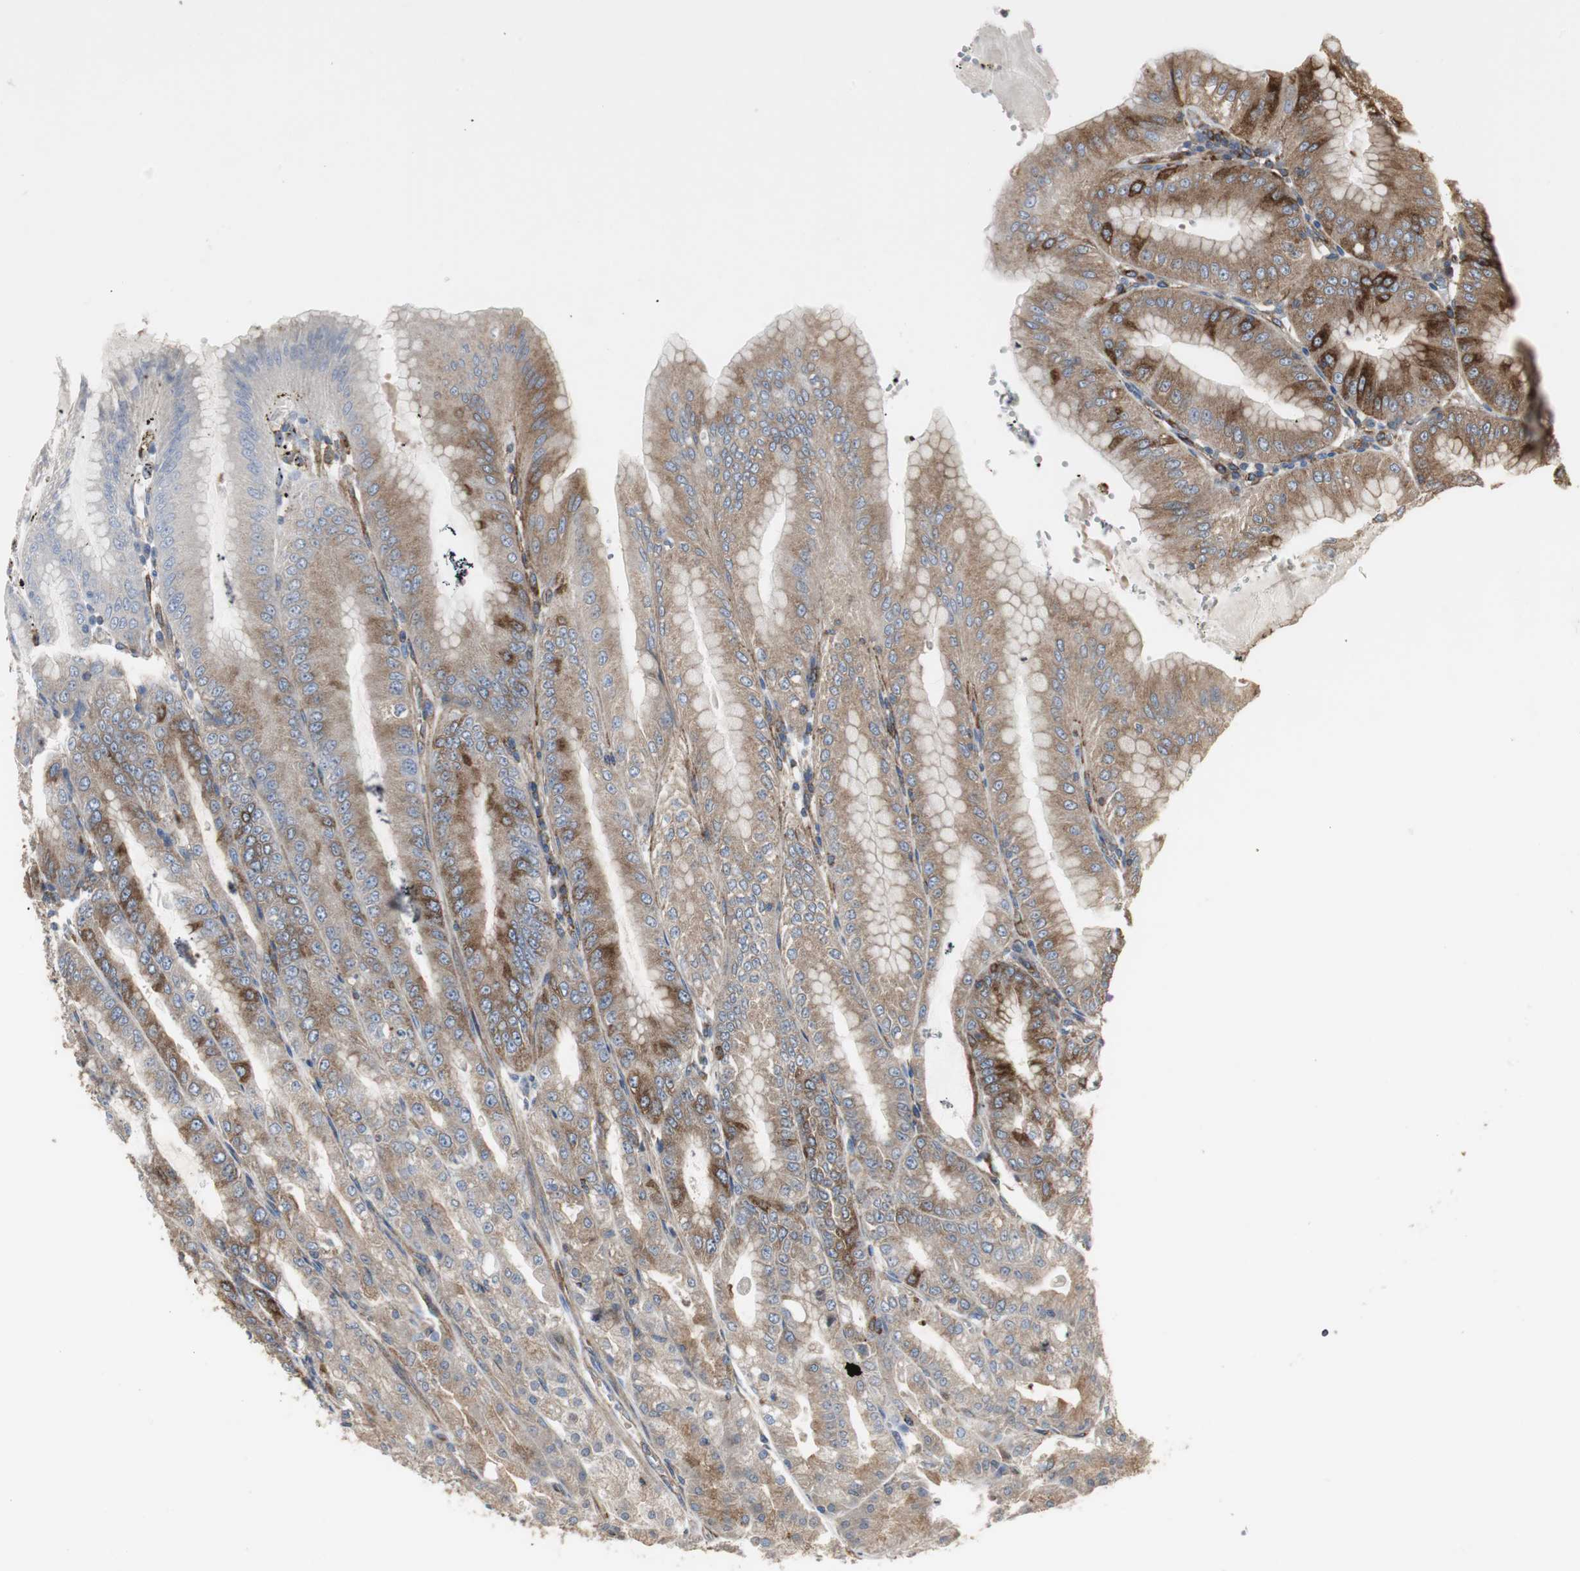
{"staining": {"intensity": "strong", "quantity": ">75%", "location": "cytoplasmic/membranous"}, "tissue": "stomach", "cell_type": "Glandular cells", "image_type": "normal", "snomed": [{"axis": "morphology", "description": "Normal tissue, NOS"}, {"axis": "topography", "description": "Stomach, lower"}], "caption": "A histopathology image of stomach stained for a protein displays strong cytoplasmic/membranous brown staining in glandular cells. (IHC, brightfield microscopy, high magnification).", "gene": "H6PD", "patient": {"sex": "male", "age": 71}}